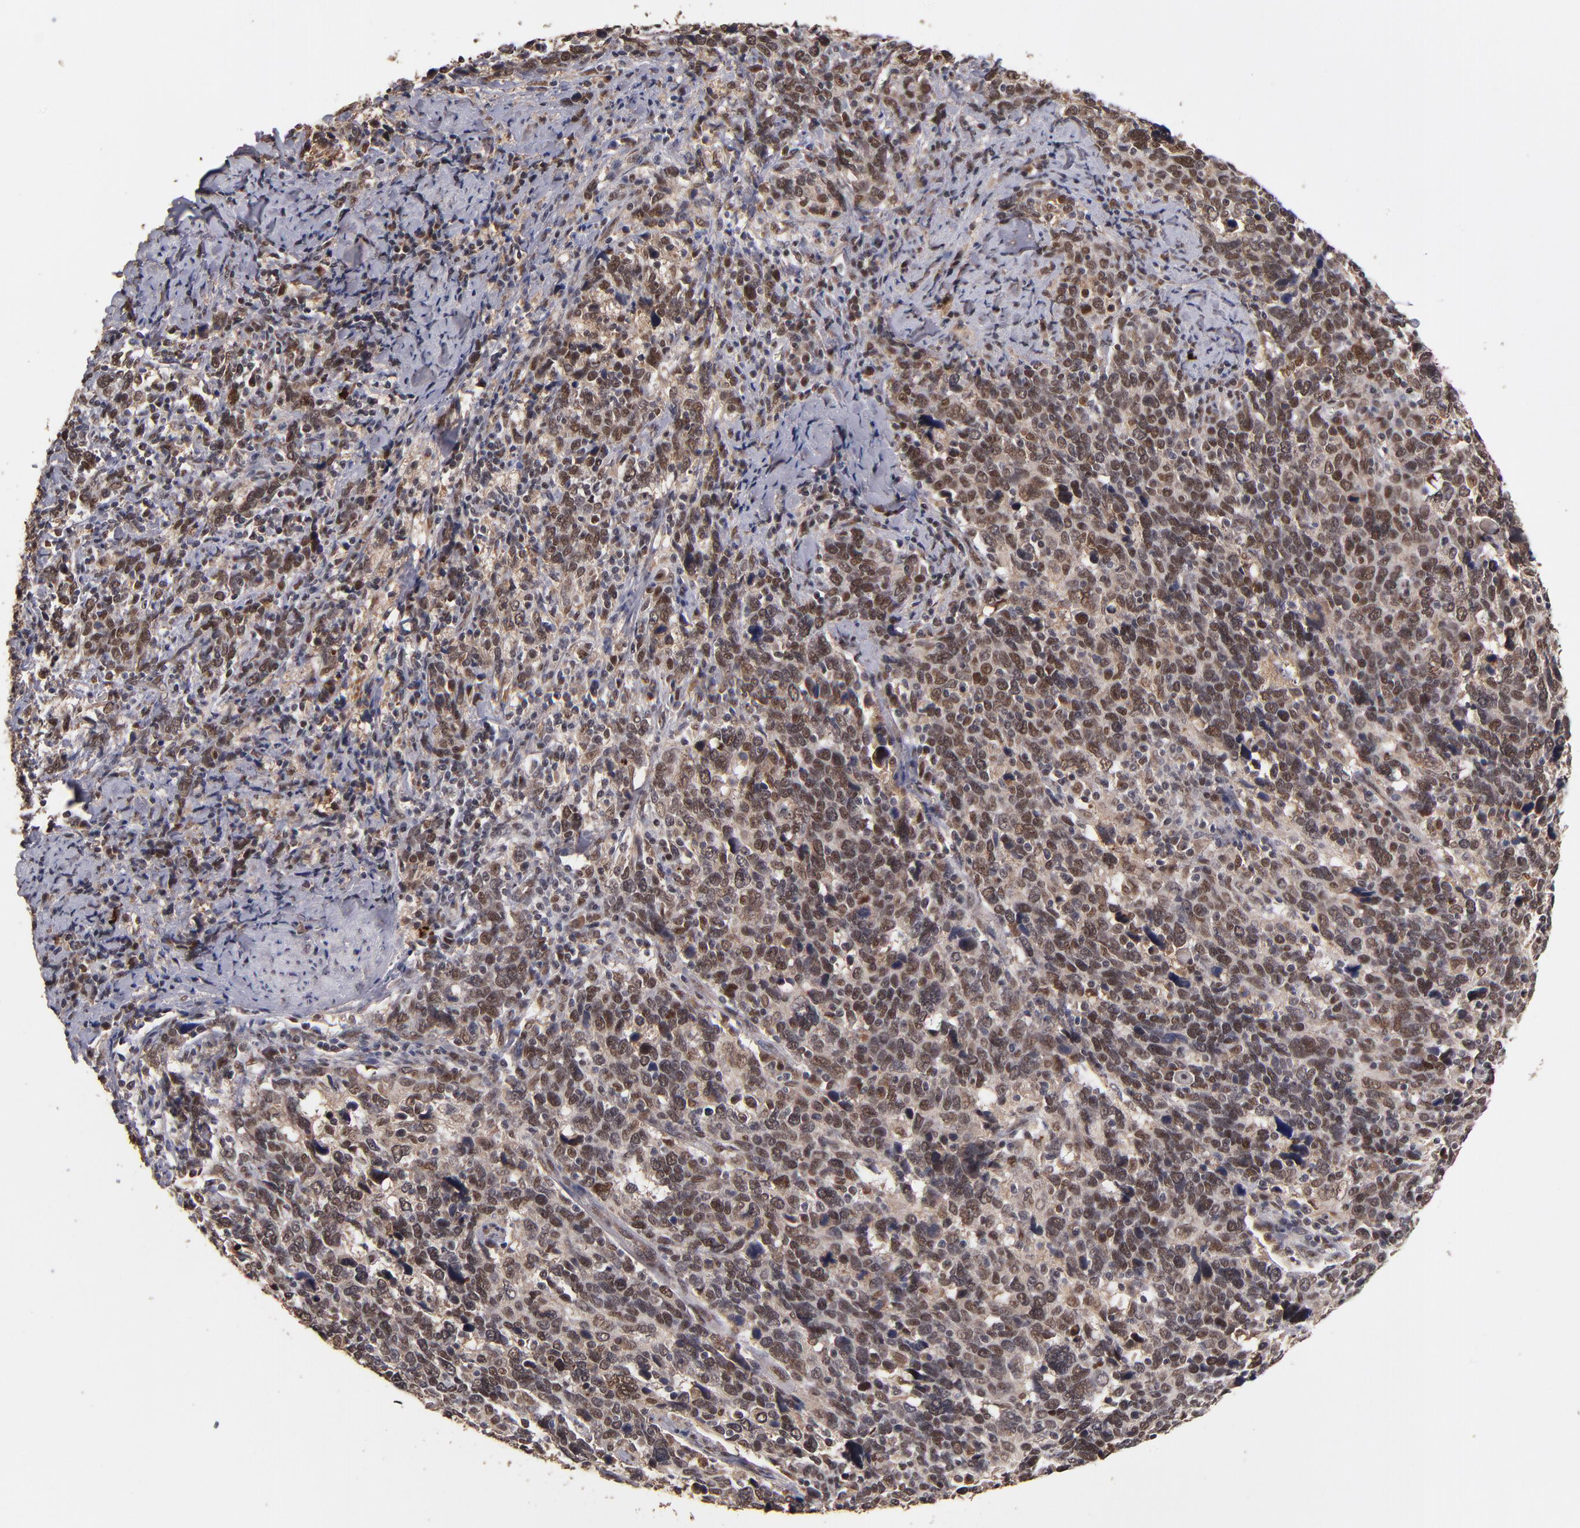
{"staining": {"intensity": "moderate", "quantity": ">75%", "location": "nuclear"}, "tissue": "cervical cancer", "cell_type": "Tumor cells", "image_type": "cancer", "snomed": [{"axis": "morphology", "description": "Squamous cell carcinoma, NOS"}, {"axis": "topography", "description": "Cervix"}], "caption": "Immunohistochemistry (IHC) histopathology image of neoplastic tissue: squamous cell carcinoma (cervical) stained using immunohistochemistry reveals medium levels of moderate protein expression localized specifically in the nuclear of tumor cells, appearing as a nuclear brown color.", "gene": "EAPP", "patient": {"sex": "female", "age": 41}}